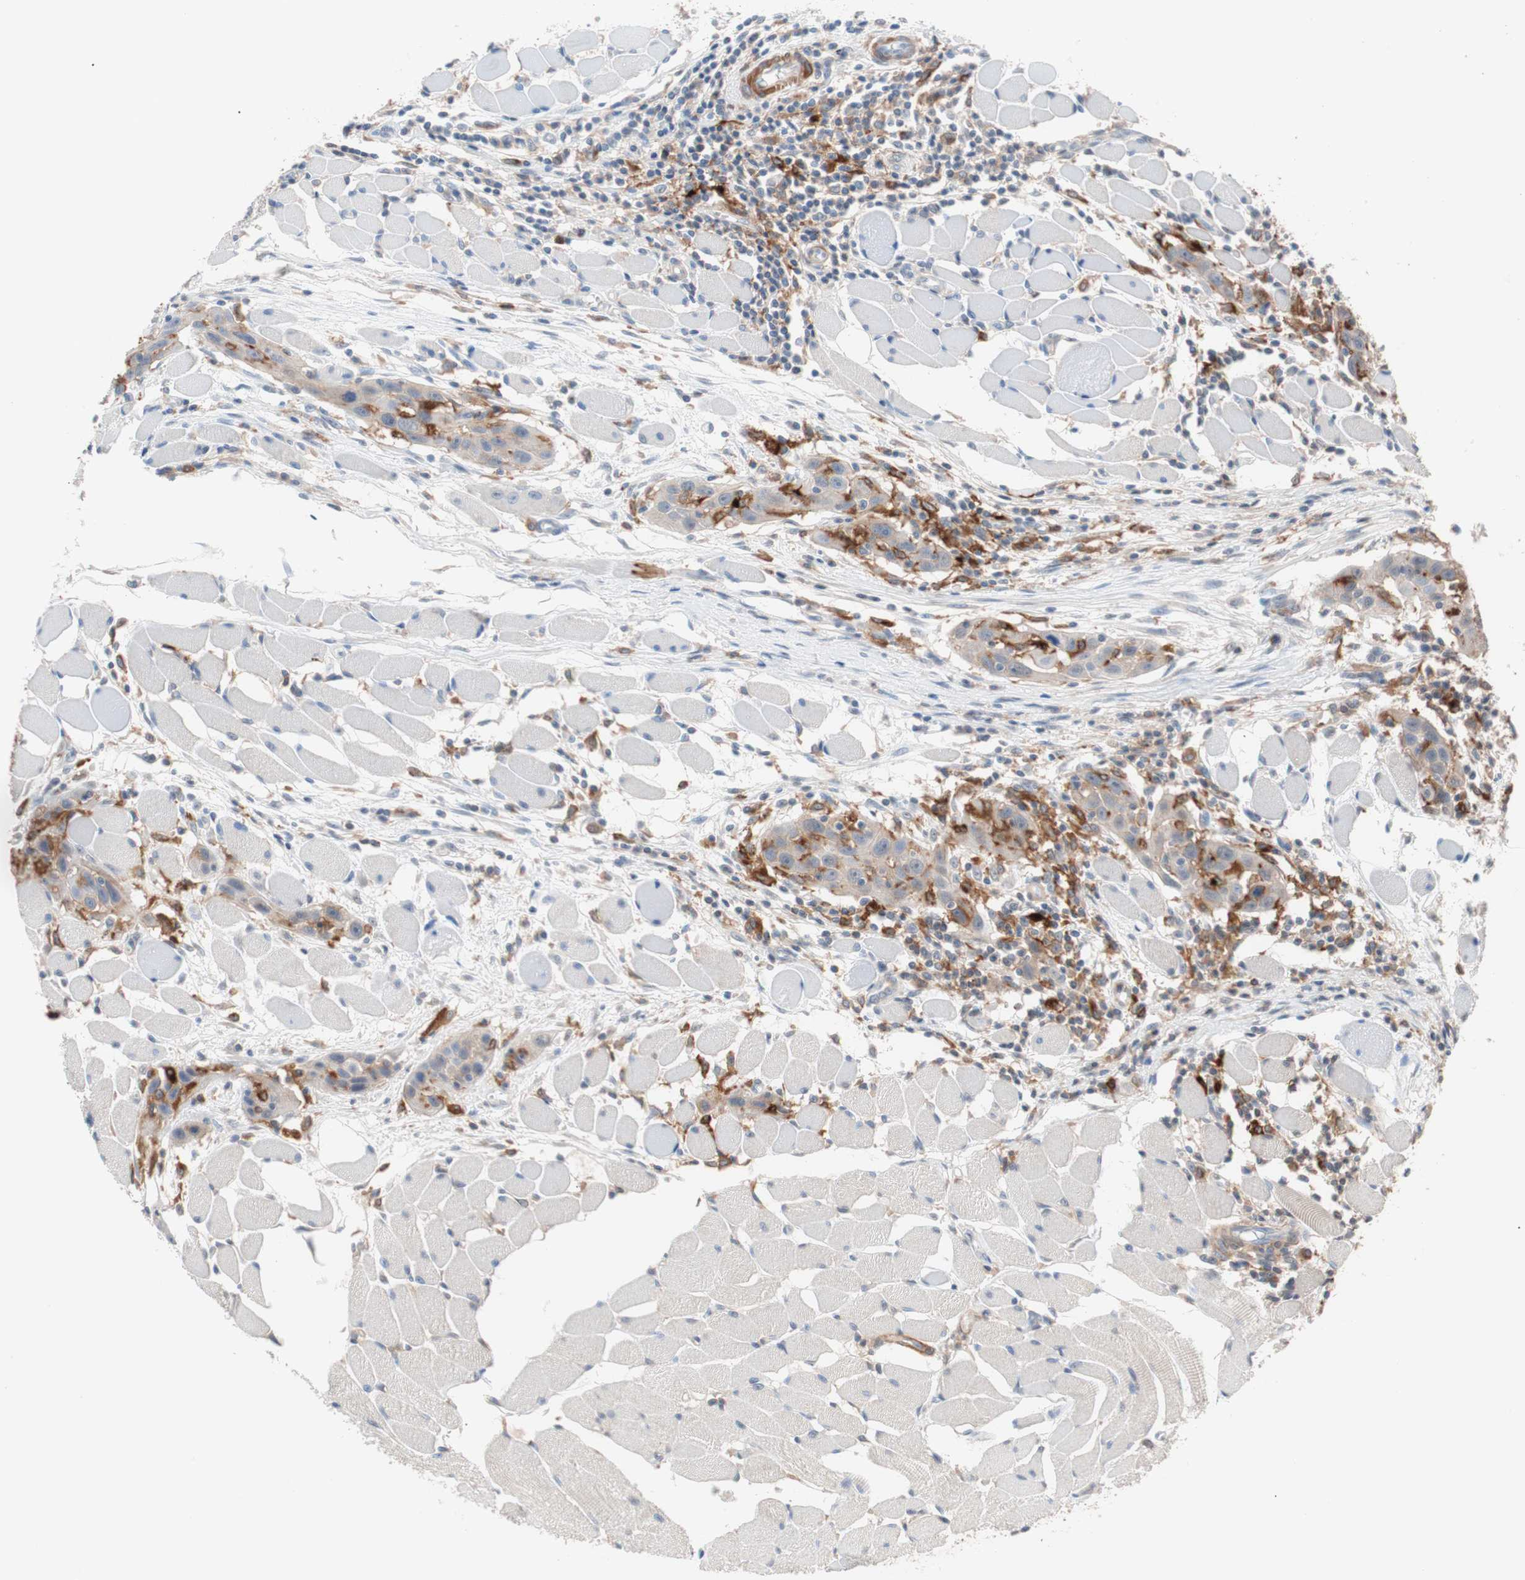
{"staining": {"intensity": "weak", "quantity": "25%-75%", "location": "cytoplasmic/membranous"}, "tissue": "head and neck cancer", "cell_type": "Tumor cells", "image_type": "cancer", "snomed": [{"axis": "morphology", "description": "Squamous cell carcinoma, NOS"}, {"axis": "topography", "description": "Oral tissue"}, {"axis": "topography", "description": "Head-Neck"}], "caption": "DAB immunohistochemical staining of head and neck cancer (squamous cell carcinoma) exhibits weak cytoplasmic/membranous protein expression in about 25%-75% of tumor cells.", "gene": "LITAF", "patient": {"sex": "female", "age": 50}}